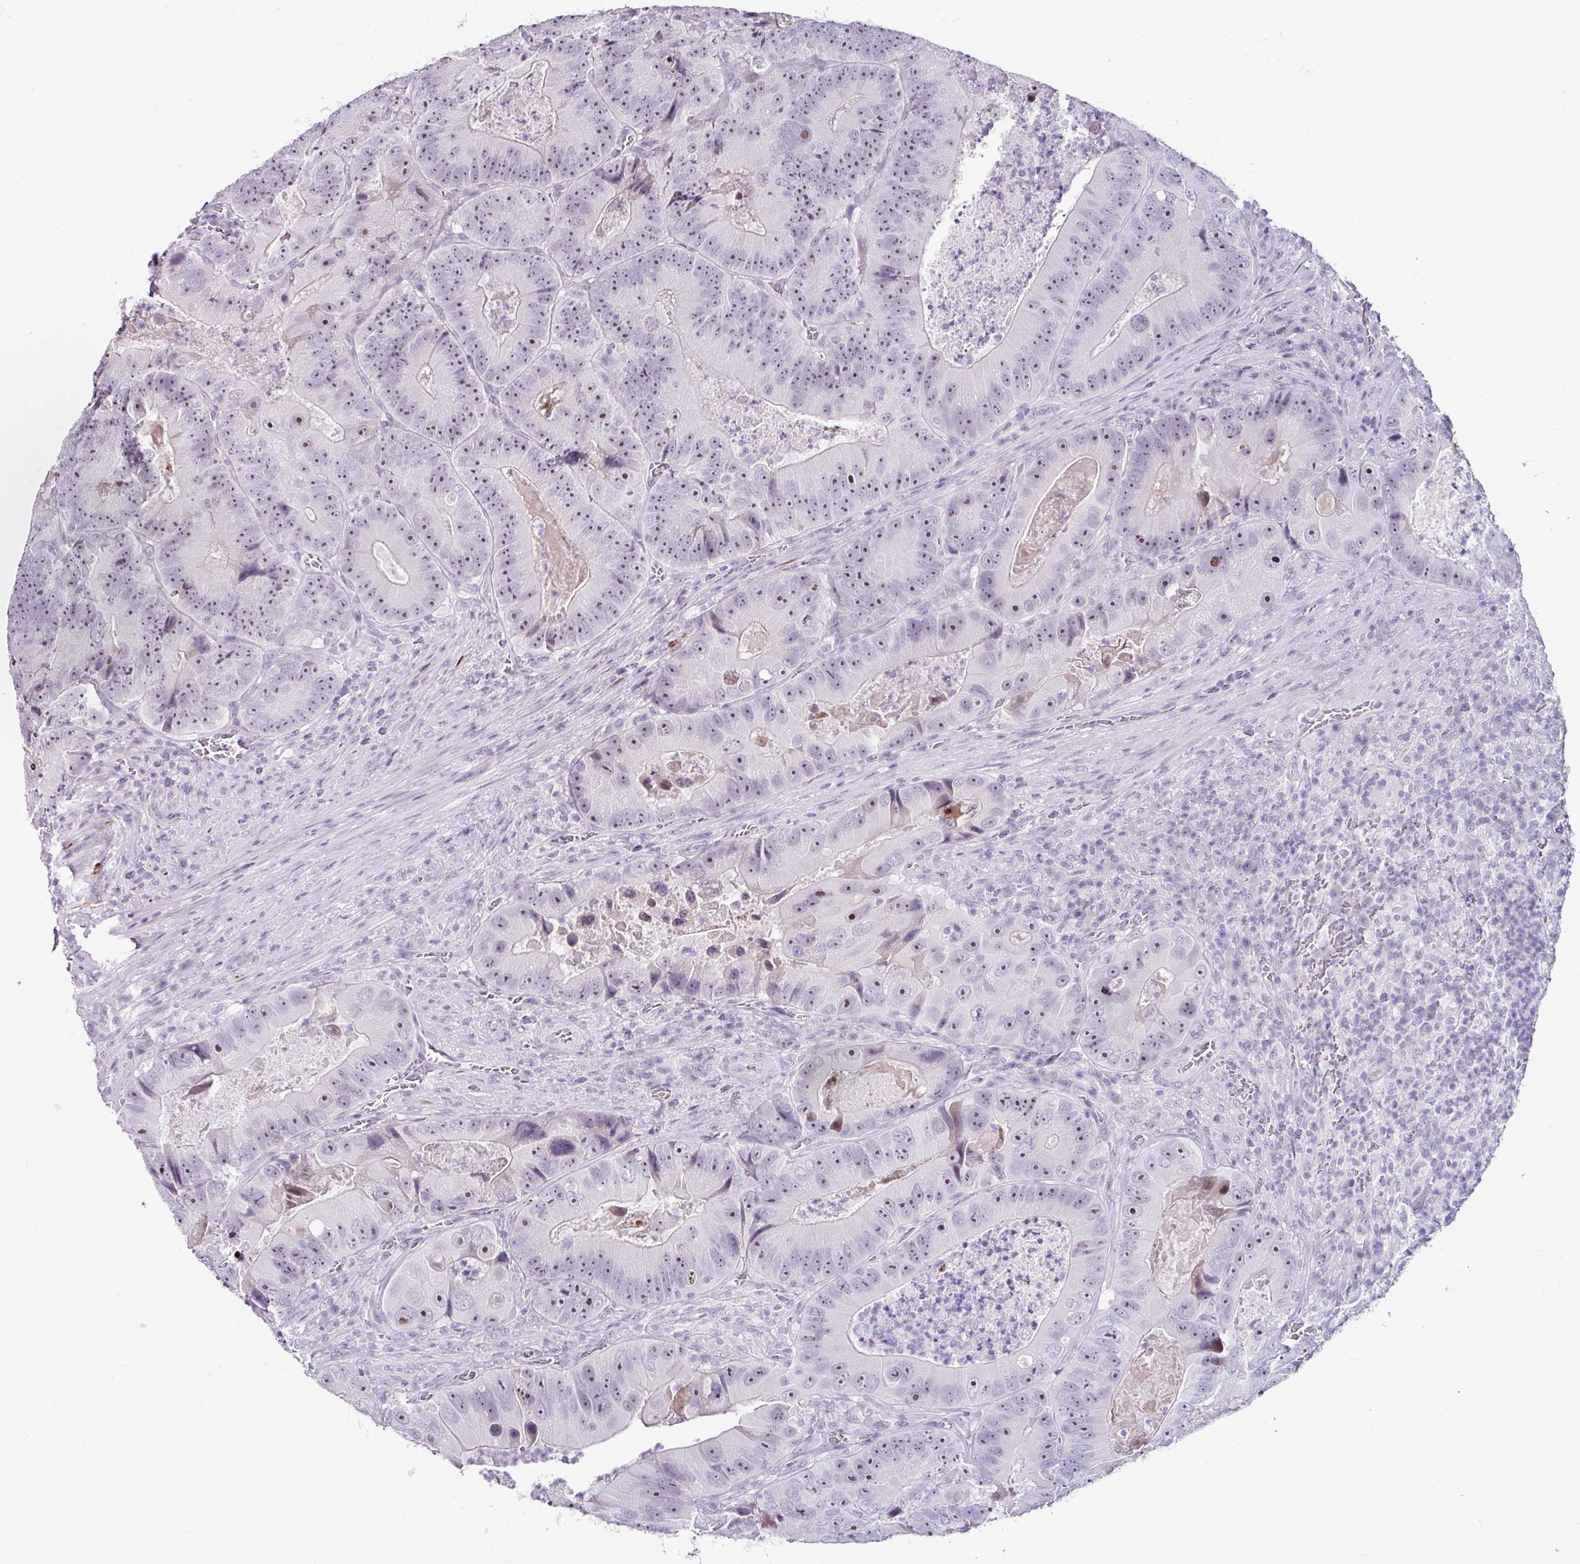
{"staining": {"intensity": "moderate", "quantity": "25%-75%", "location": "nuclear"}, "tissue": "colorectal cancer", "cell_type": "Tumor cells", "image_type": "cancer", "snomed": [{"axis": "morphology", "description": "Adenocarcinoma, NOS"}, {"axis": "topography", "description": "Colon"}], "caption": "Colorectal cancer stained with a brown dye shows moderate nuclear positive positivity in about 25%-75% of tumor cells.", "gene": "TRA2A", "patient": {"sex": "female", "age": 86}}